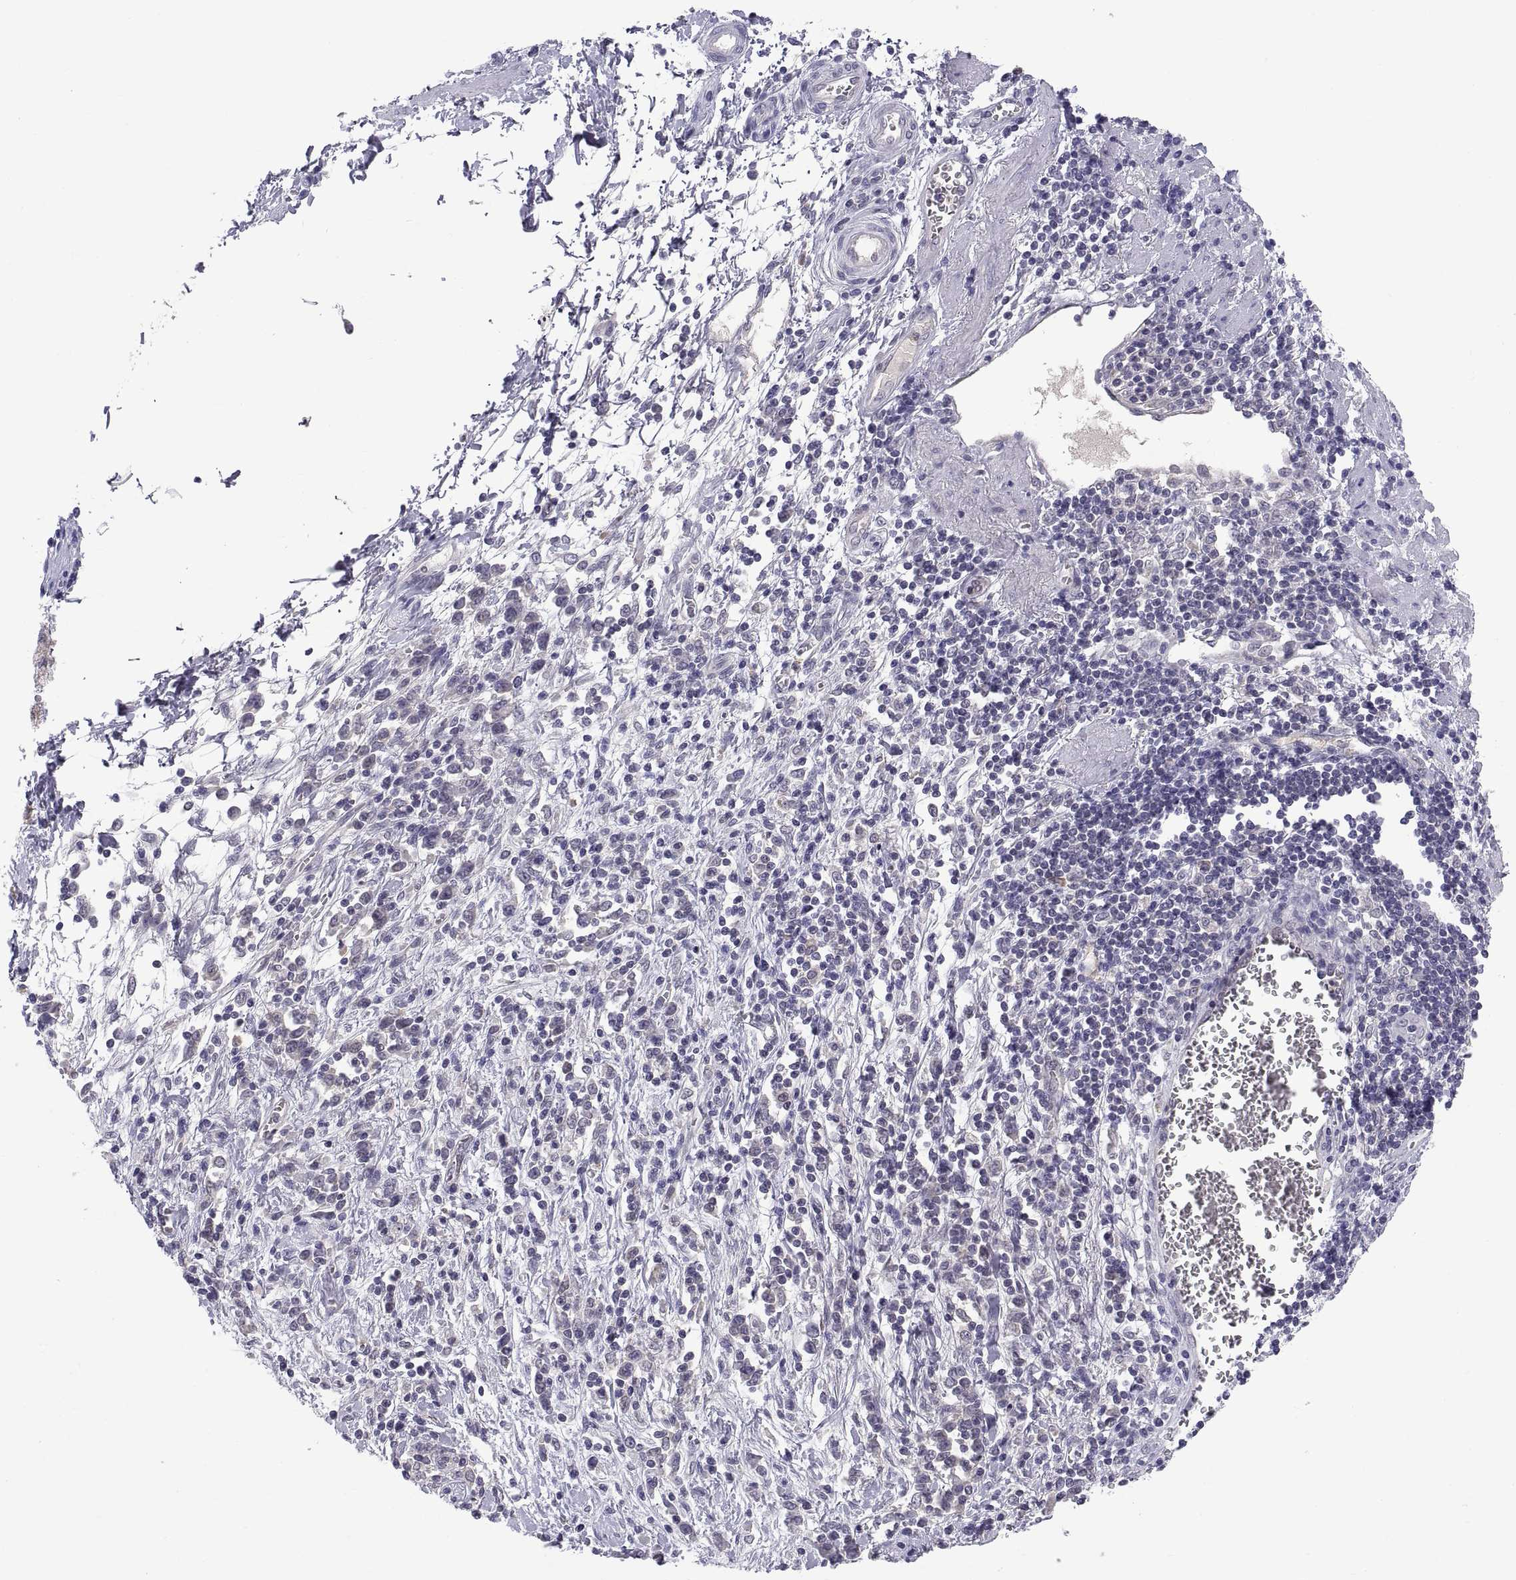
{"staining": {"intensity": "negative", "quantity": "none", "location": "none"}, "tissue": "stomach cancer", "cell_type": "Tumor cells", "image_type": "cancer", "snomed": [{"axis": "morphology", "description": "Adenocarcinoma, NOS"}, {"axis": "topography", "description": "Stomach"}], "caption": "Immunohistochemistry of stomach cancer (adenocarcinoma) reveals no positivity in tumor cells.", "gene": "PKP1", "patient": {"sex": "female", "age": 57}}